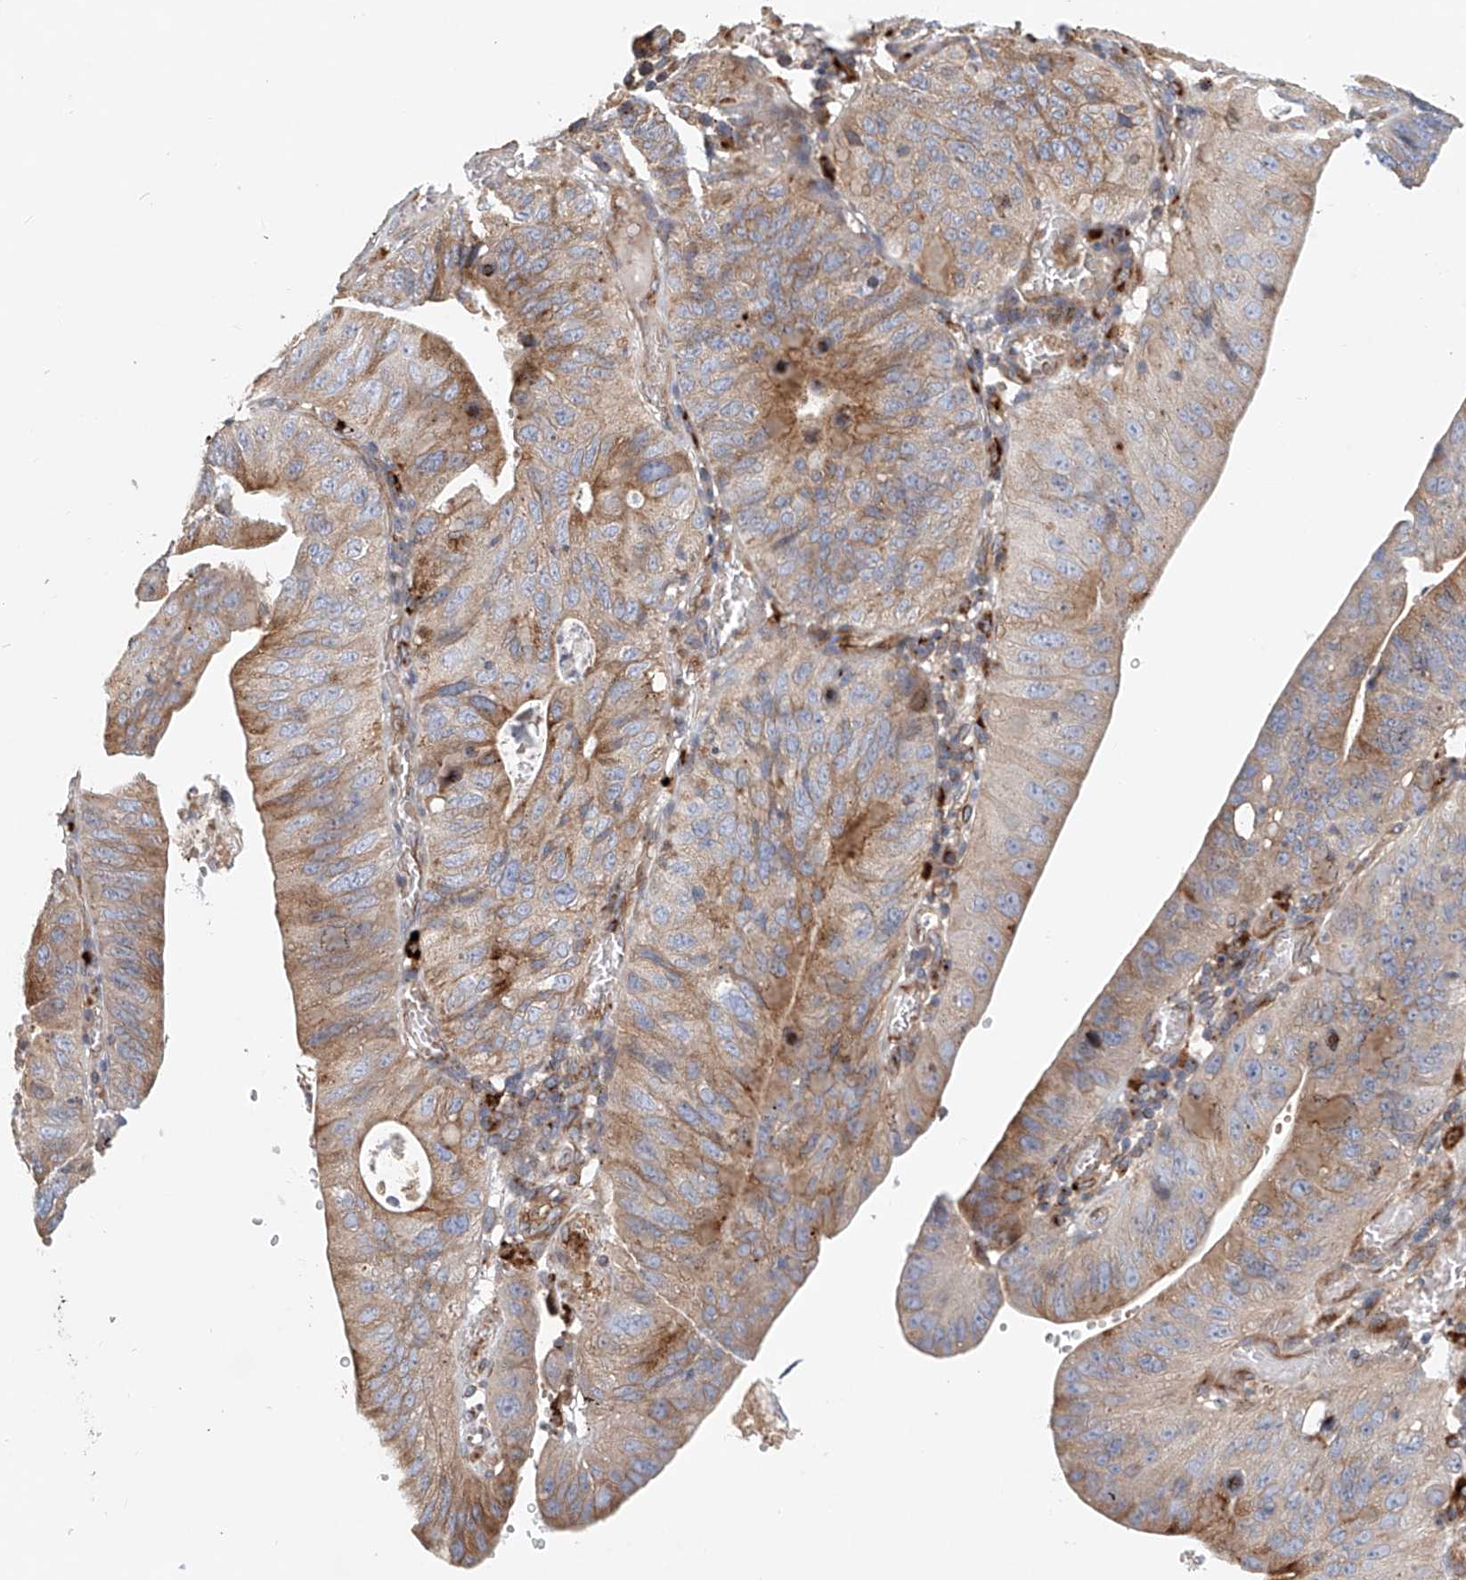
{"staining": {"intensity": "moderate", "quantity": "25%-75%", "location": "cytoplasmic/membranous"}, "tissue": "stomach cancer", "cell_type": "Tumor cells", "image_type": "cancer", "snomed": [{"axis": "morphology", "description": "Adenocarcinoma, NOS"}, {"axis": "topography", "description": "Stomach"}], "caption": "Immunohistochemical staining of human adenocarcinoma (stomach) displays medium levels of moderate cytoplasmic/membranous expression in approximately 25%-75% of tumor cells.", "gene": "HGSNAT", "patient": {"sex": "female", "age": 59}}